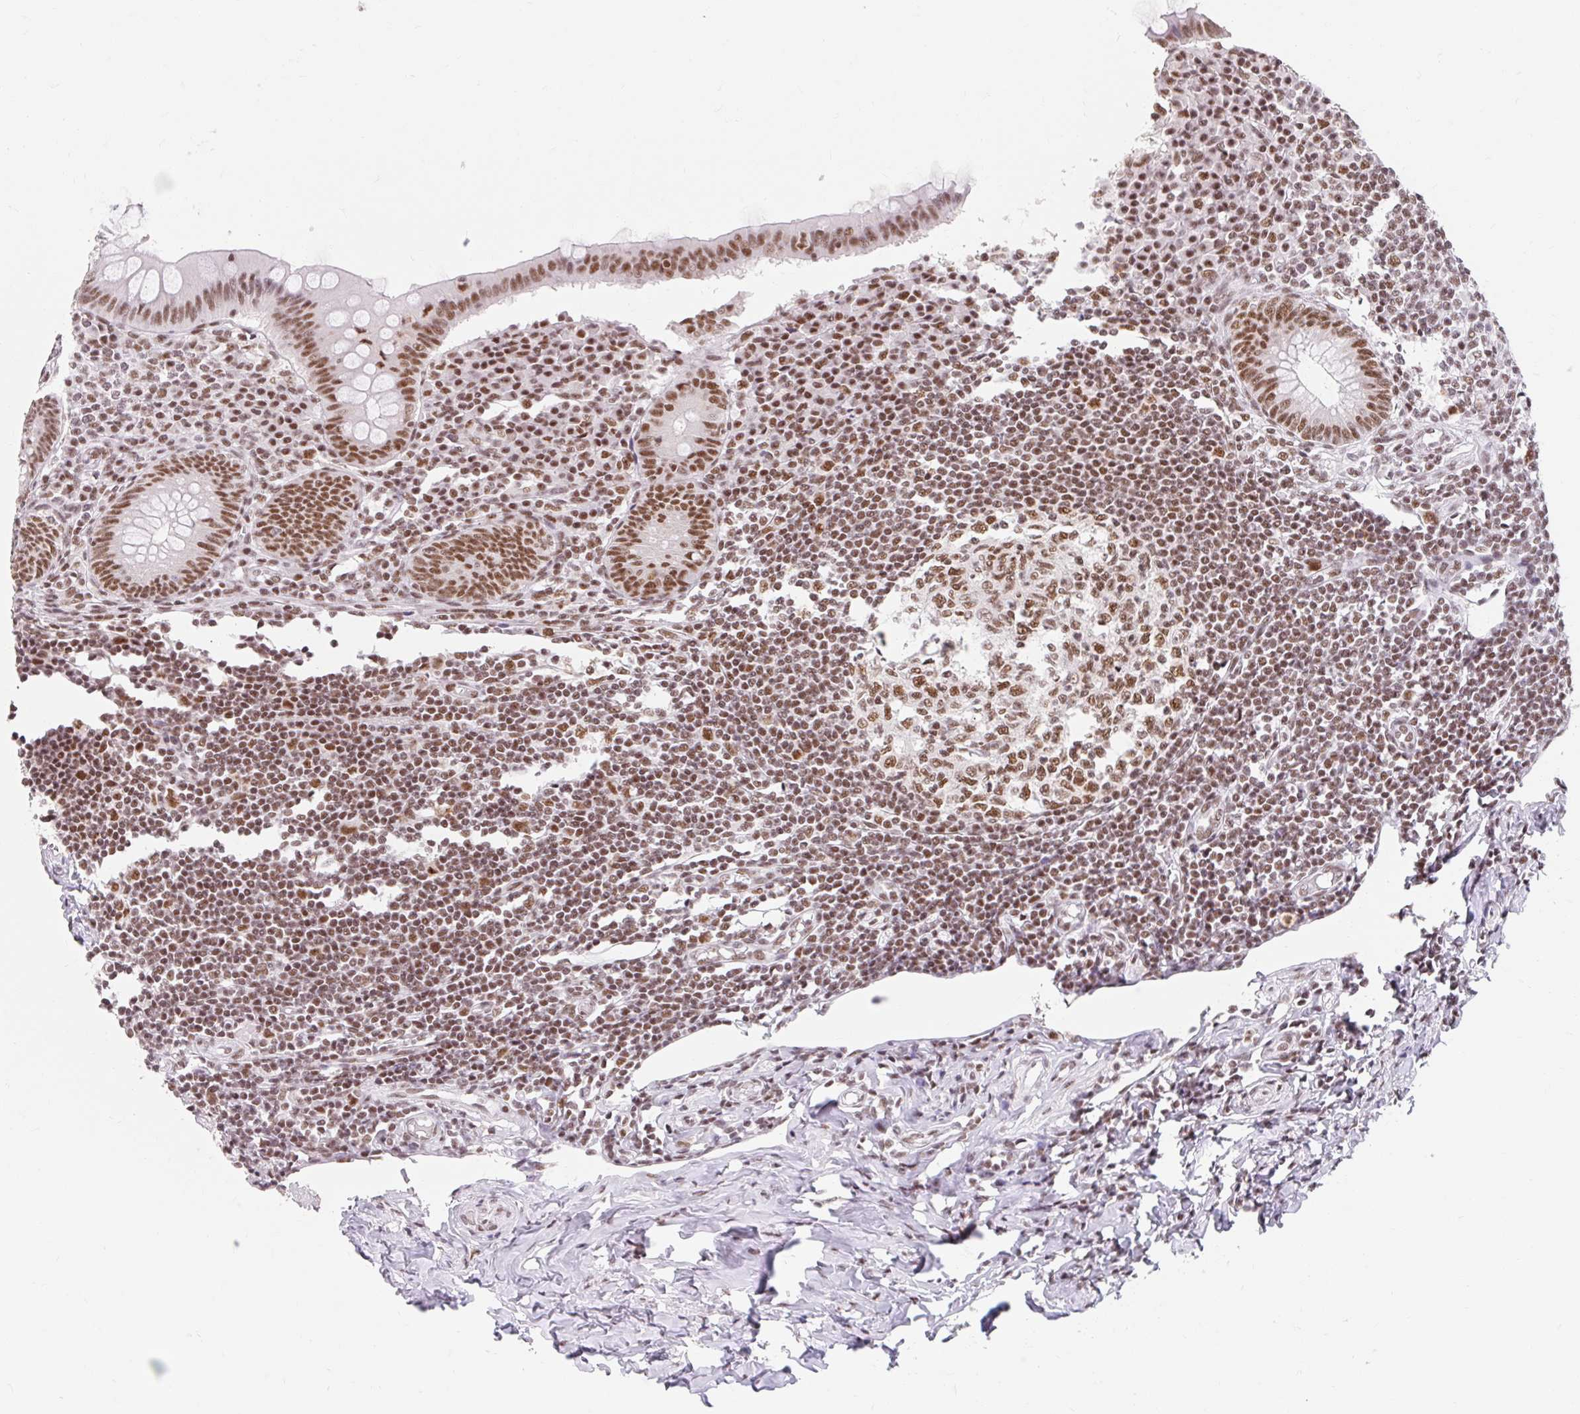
{"staining": {"intensity": "strong", "quantity": ">75%", "location": "nuclear"}, "tissue": "appendix", "cell_type": "Glandular cells", "image_type": "normal", "snomed": [{"axis": "morphology", "description": "Normal tissue, NOS"}, {"axis": "topography", "description": "Appendix"}], "caption": "Protein staining by immunohistochemistry (IHC) exhibits strong nuclear expression in approximately >75% of glandular cells in normal appendix.", "gene": "SRSF10", "patient": {"sex": "female", "age": 33}}